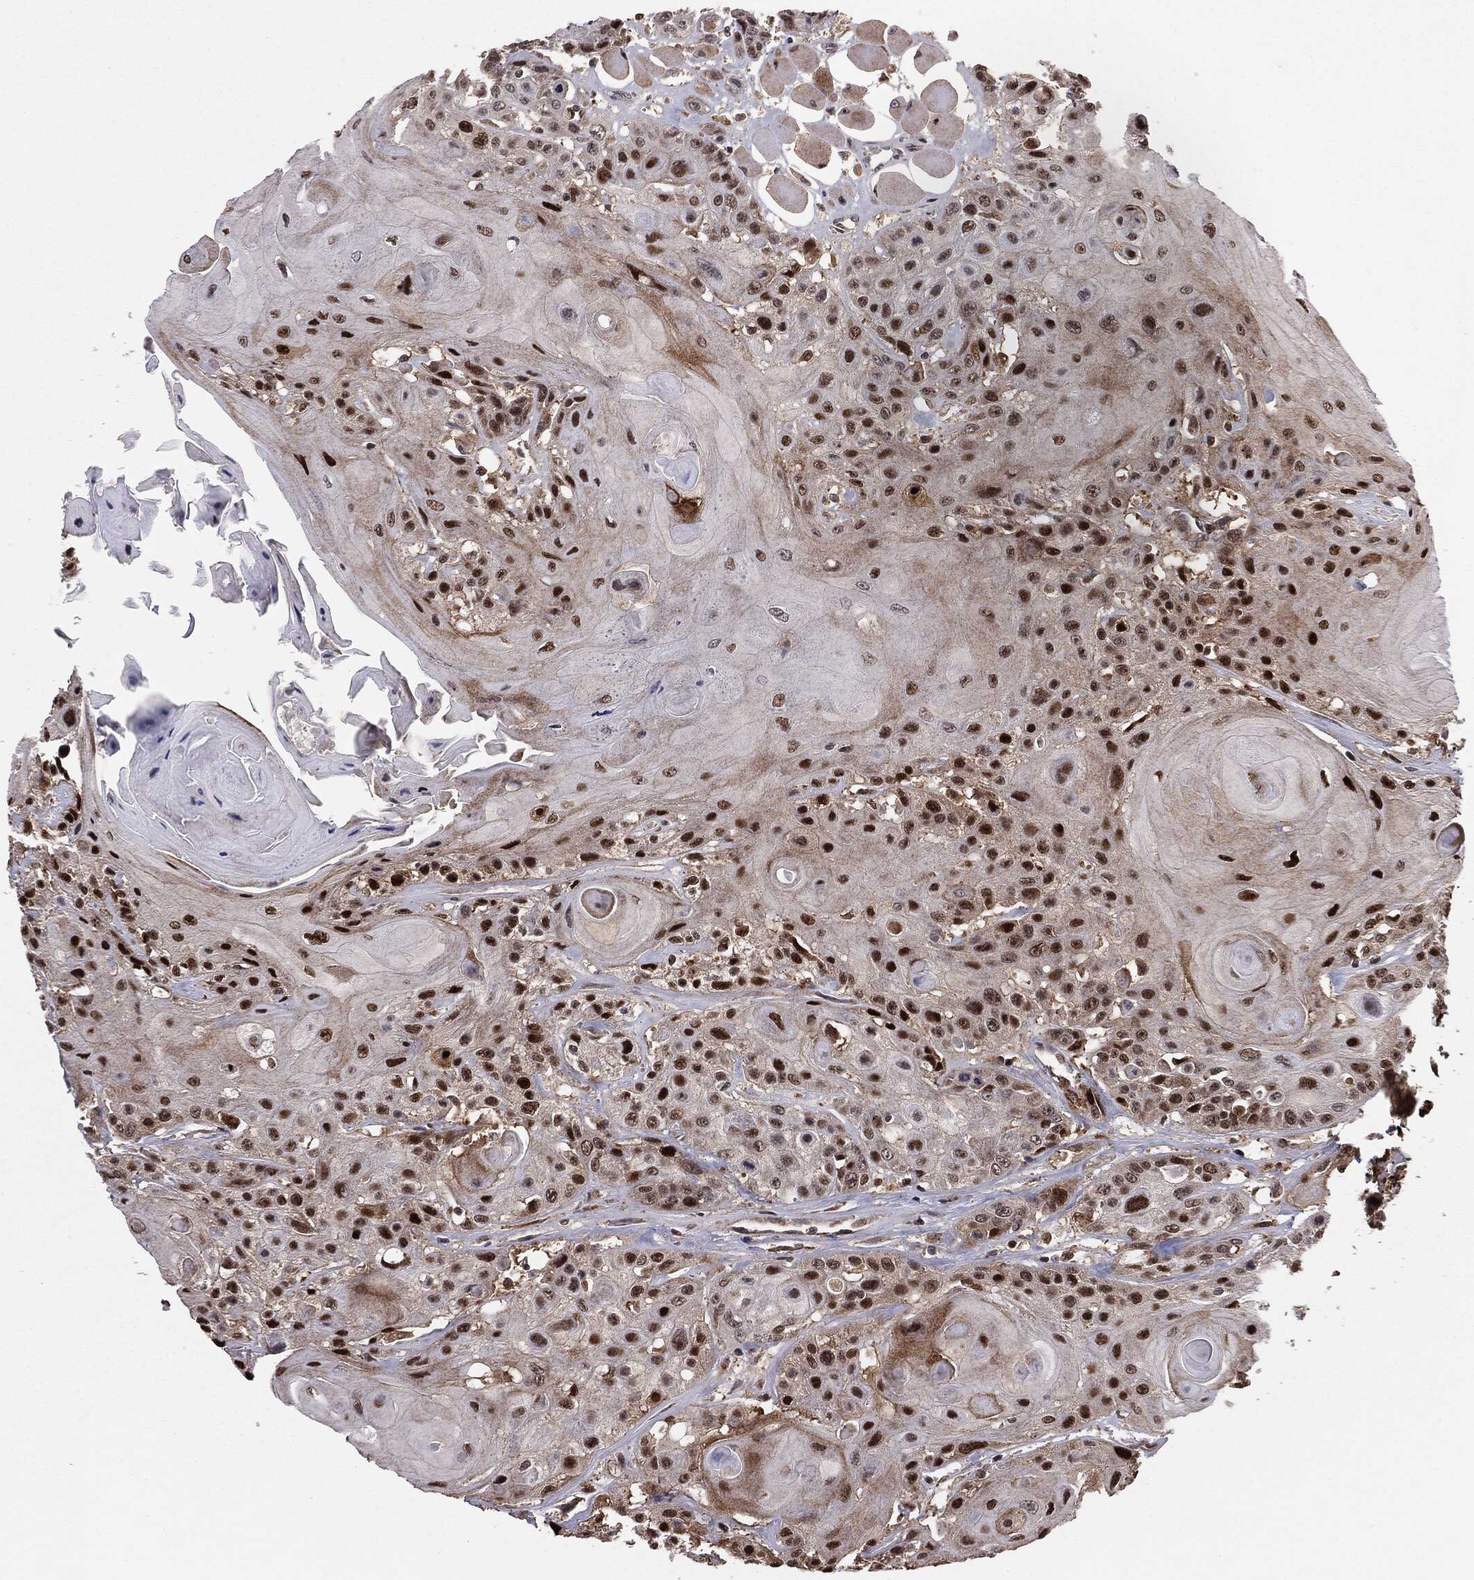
{"staining": {"intensity": "strong", "quantity": ">75%", "location": "nuclear"}, "tissue": "head and neck cancer", "cell_type": "Tumor cells", "image_type": "cancer", "snomed": [{"axis": "morphology", "description": "Squamous cell carcinoma, NOS"}, {"axis": "topography", "description": "Head-Neck"}], "caption": "The image exhibits staining of head and neck squamous cell carcinoma, revealing strong nuclear protein staining (brown color) within tumor cells. (brown staining indicates protein expression, while blue staining denotes nuclei).", "gene": "PTEN", "patient": {"sex": "female", "age": 59}}